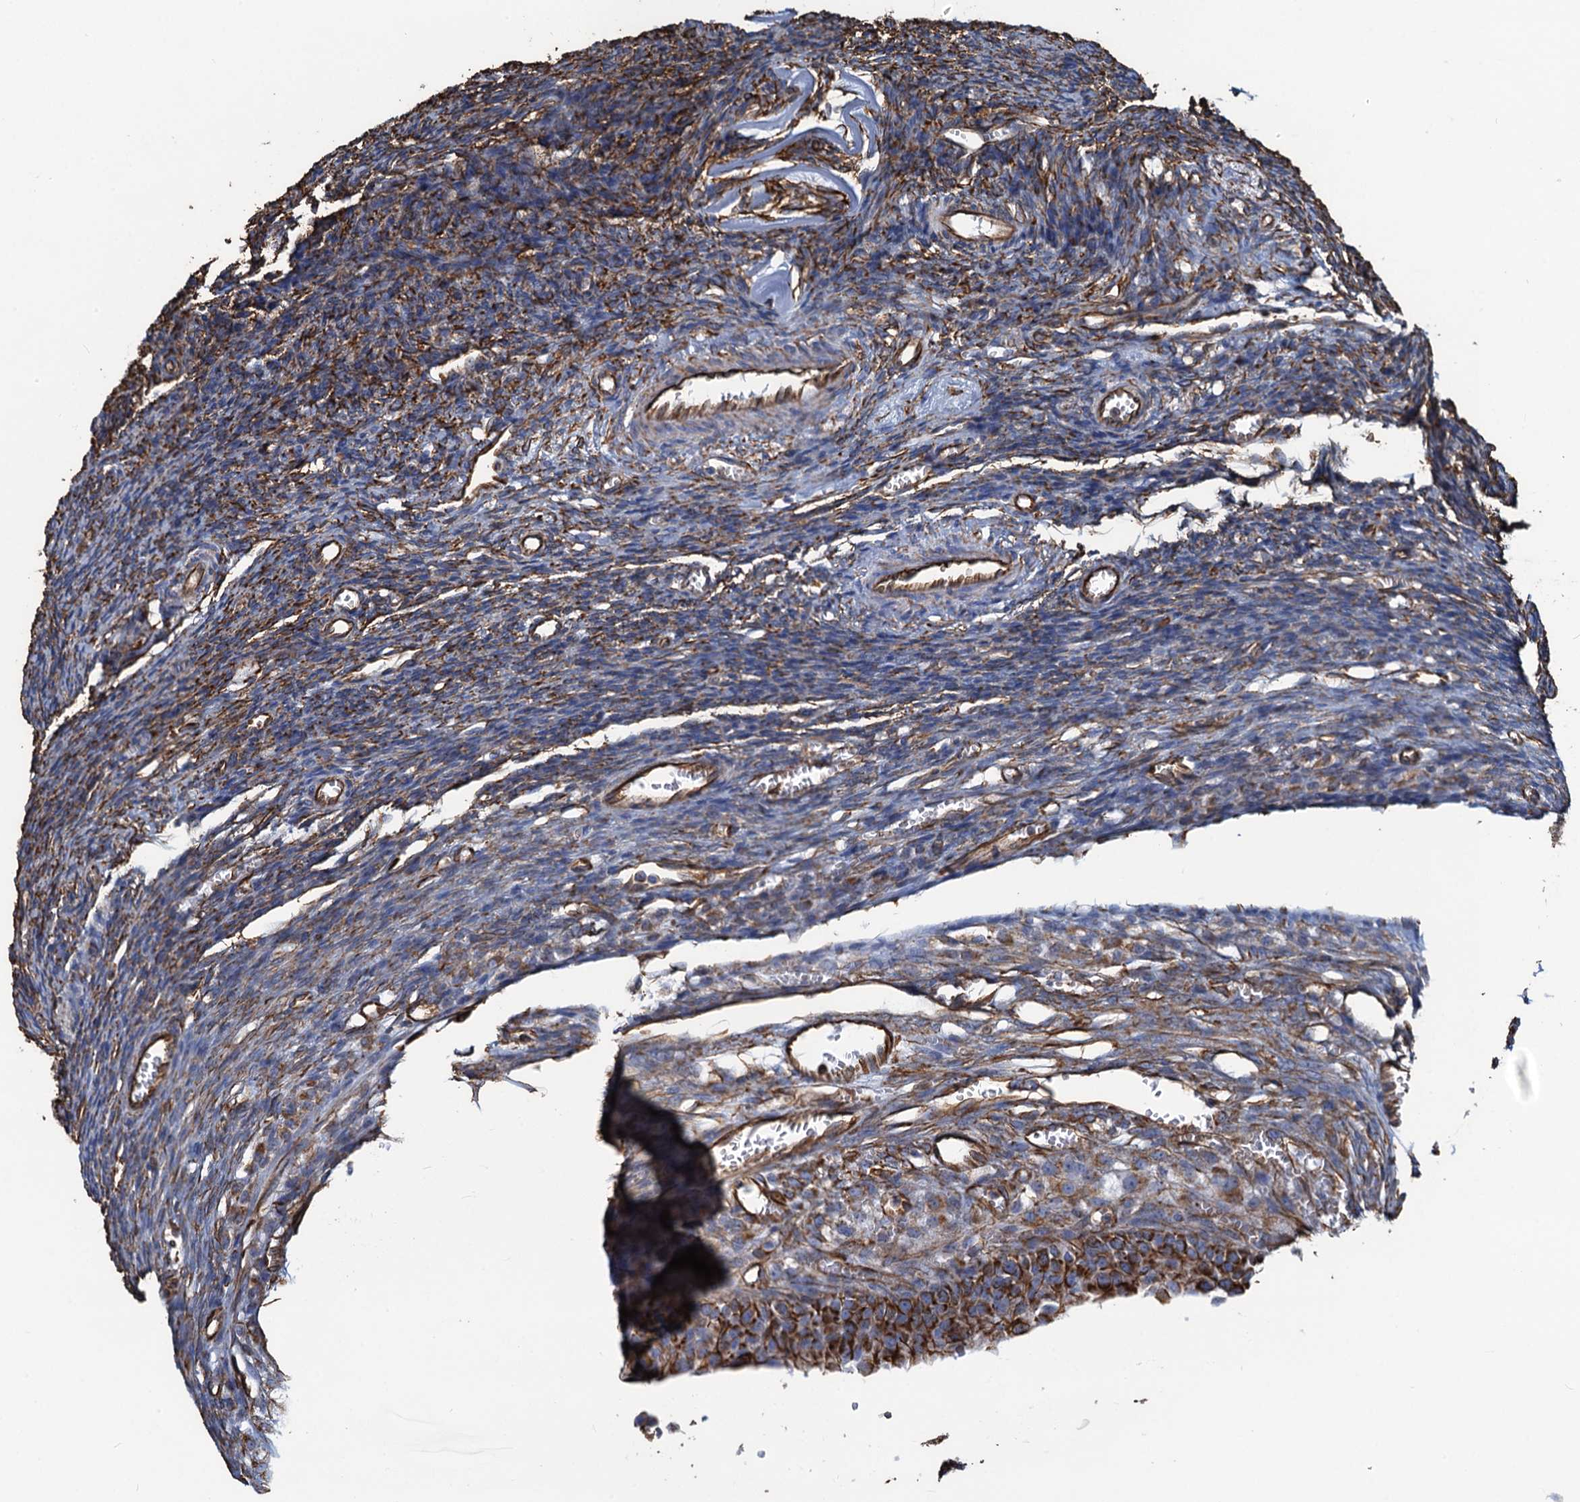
{"staining": {"intensity": "weak", "quantity": "25%-75%", "location": "cytoplasmic/membranous"}, "tissue": "ovary", "cell_type": "Follicle cells", "image_type": "normal", "snomed": [{"axis": "morphology", "description": "Normal tissue, NOS"}, {"axis": "topography", "description": "Ovary"}], "caption": "Ovary stained with DAB immunohistochemistry (IHC) shows low levels of weak cytoplasmic/membranous expression in about 25%-75% of follicle cells.", "gene": "PGM2", "patient": {"sex": "female", "age": 39}}